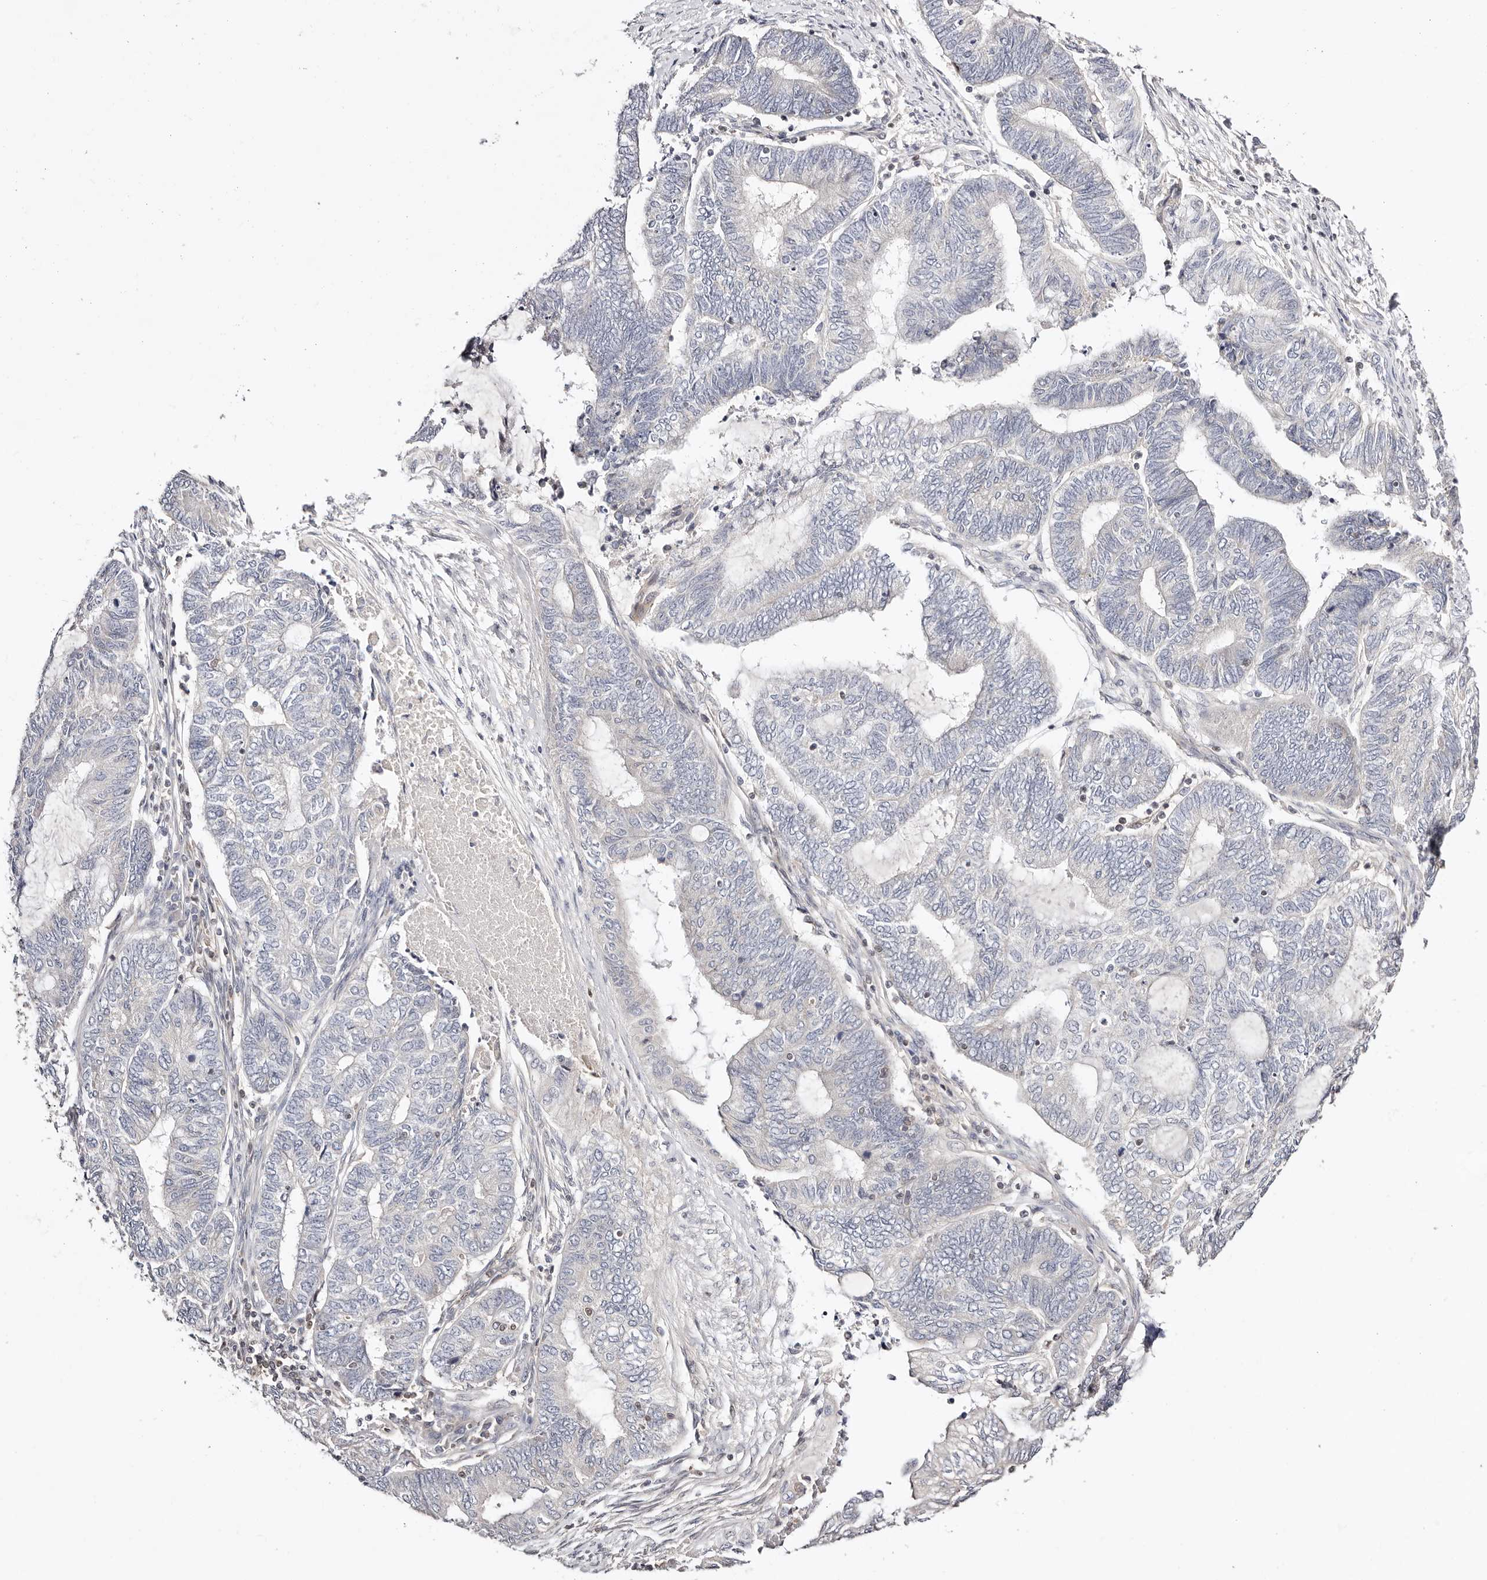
{"staining": {"intensity": "negative", "quantity": "none", "location": "none"}, "tissue": "endometrial cancer", "cell_type": "Tumor cells", "image_type": "cancer", "snomed": [{"axis": "morphology", "description": "Adenocarcinoma, NOS"}, {"axis": "topography", "description": "Uterus"}, {"axis": "topography", "description": "Endometrium"}], "caption": "There is no significant expression in tumor cells of adenocarcinoma (endometrial).", "gene": "STAT5A", "patient": {"sex": "female", "age": 70}}